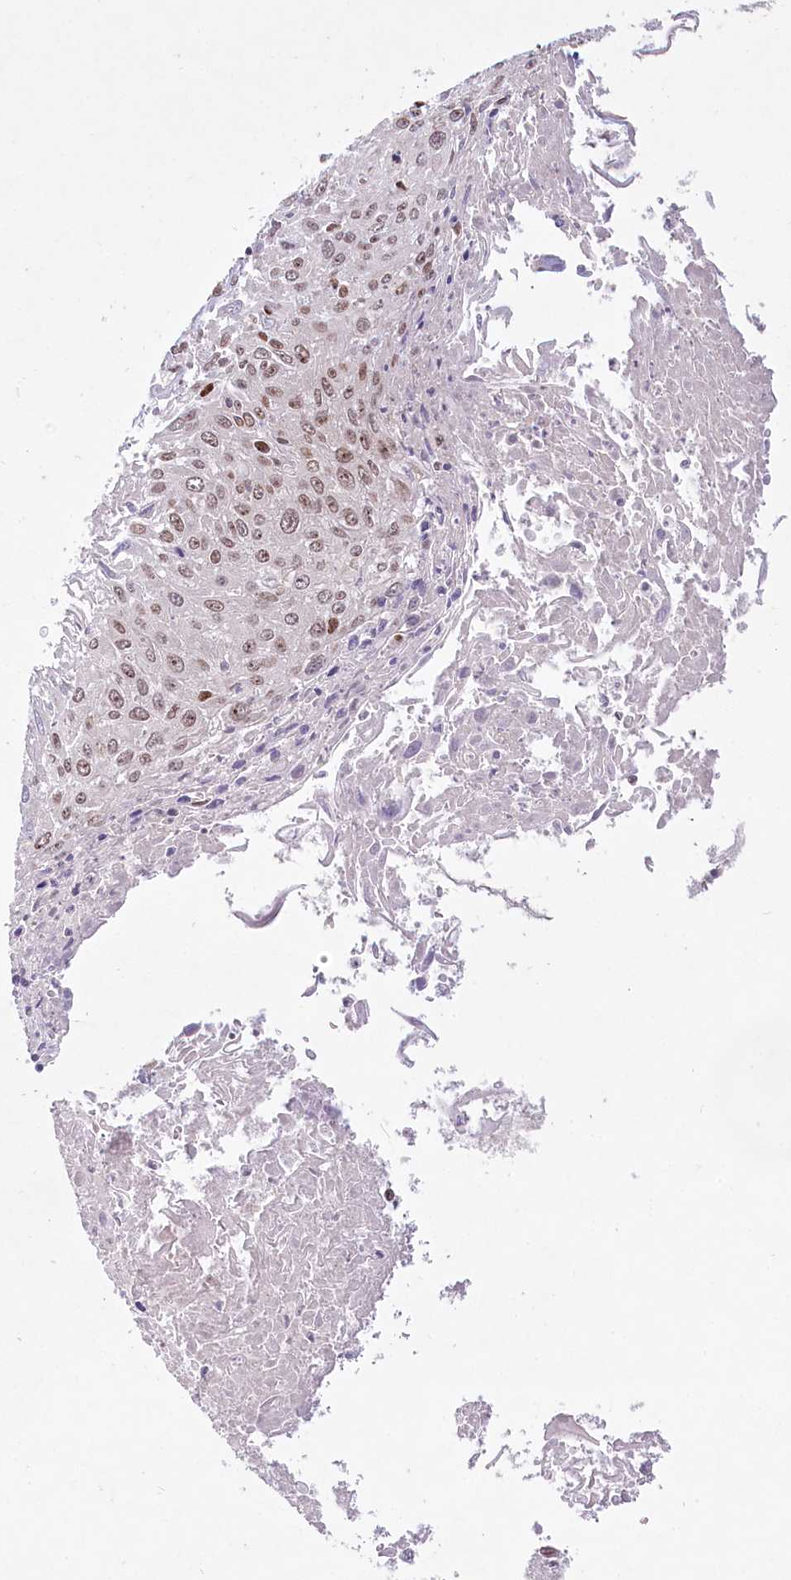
{"staining": {"intensity": "moderate", "quantity": ">75%", "location": "nuclear"}, "tissue": "cervical cancer", "cell_type": "Tumor cells", "image_type": "cancer", "snomed": [{"axis": "morphology", "description": "Squamous cell carcinoma, NOS"}, {"axis": "topography", "description": "Cervix"}], "caption": "Cervical cancer was stained to show a protein in brown. There is medium levels of moderate nuclear staining in approximately >75% of tumor cells.", "gene": "PYURF", "patient": {"sex": "female", "age": 51}}